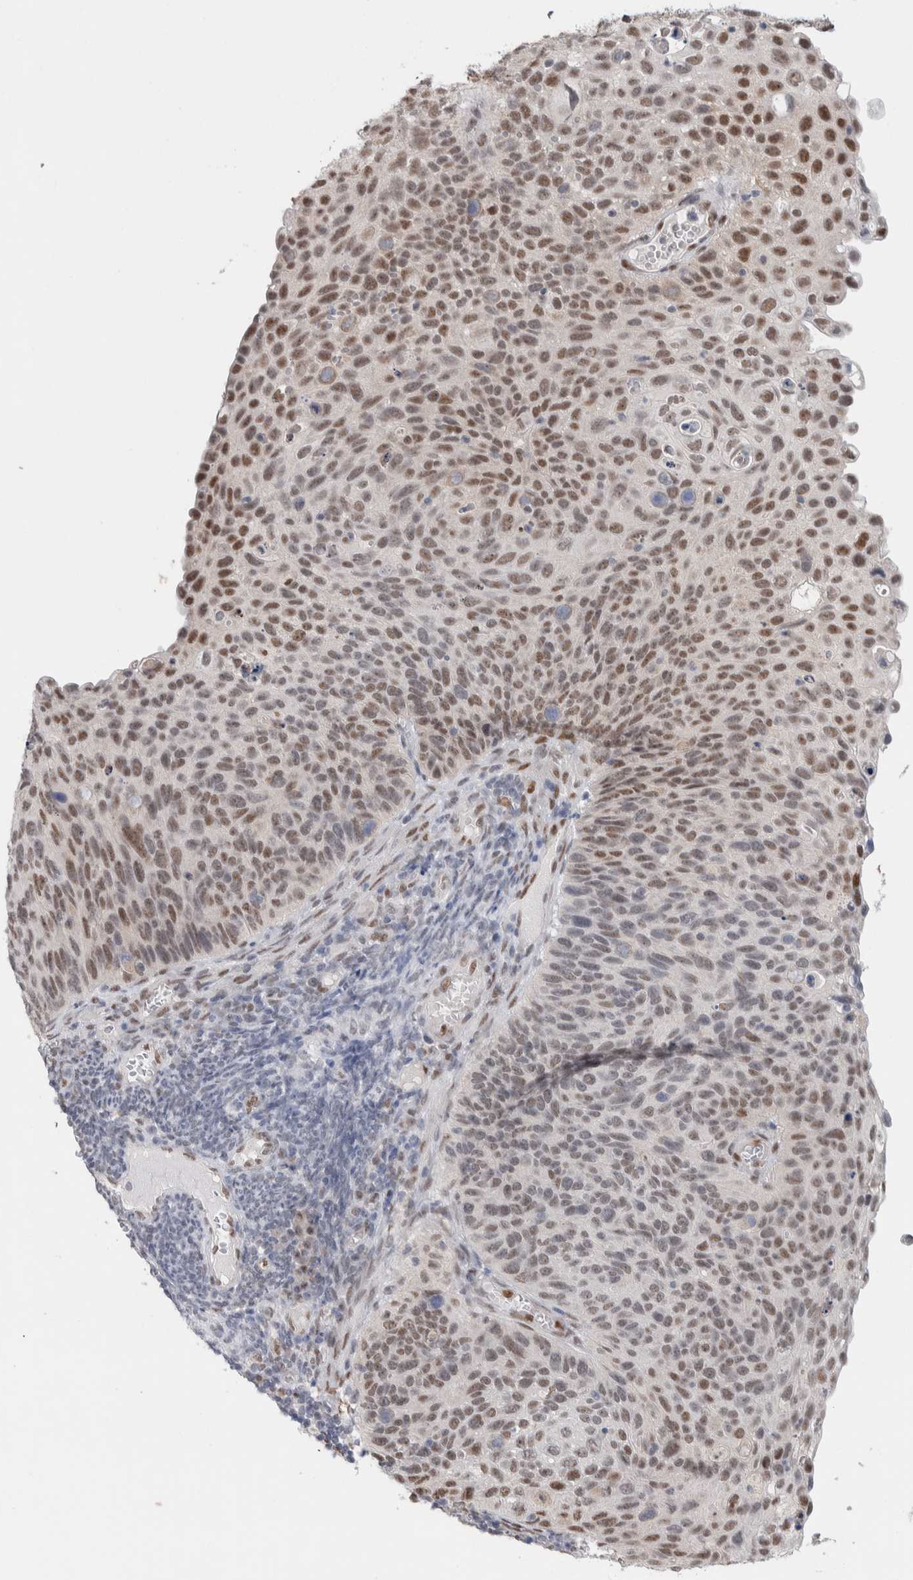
{"staining": {"intensity": "moderate", "quantity": ">75%", "location": "nuclear"}, "tissue": "cervical cancer", "cell_type": "Tumor cells", "image_type": "cancer", "snomed": [{"axis": "morphology", "description": "Squamous cell carcinoma, NOS"}, {"axis": "topography", "description": "Cervix"}], "caption": "Immunohistochemical staining of human cervical cancer (squamous cell carcinoma) reveals medium levels of moderate nuclear protein expression in about >75% of tumor cells.", "gene": "PRMT1", "patient": {"sex": "female", "age": 70}}